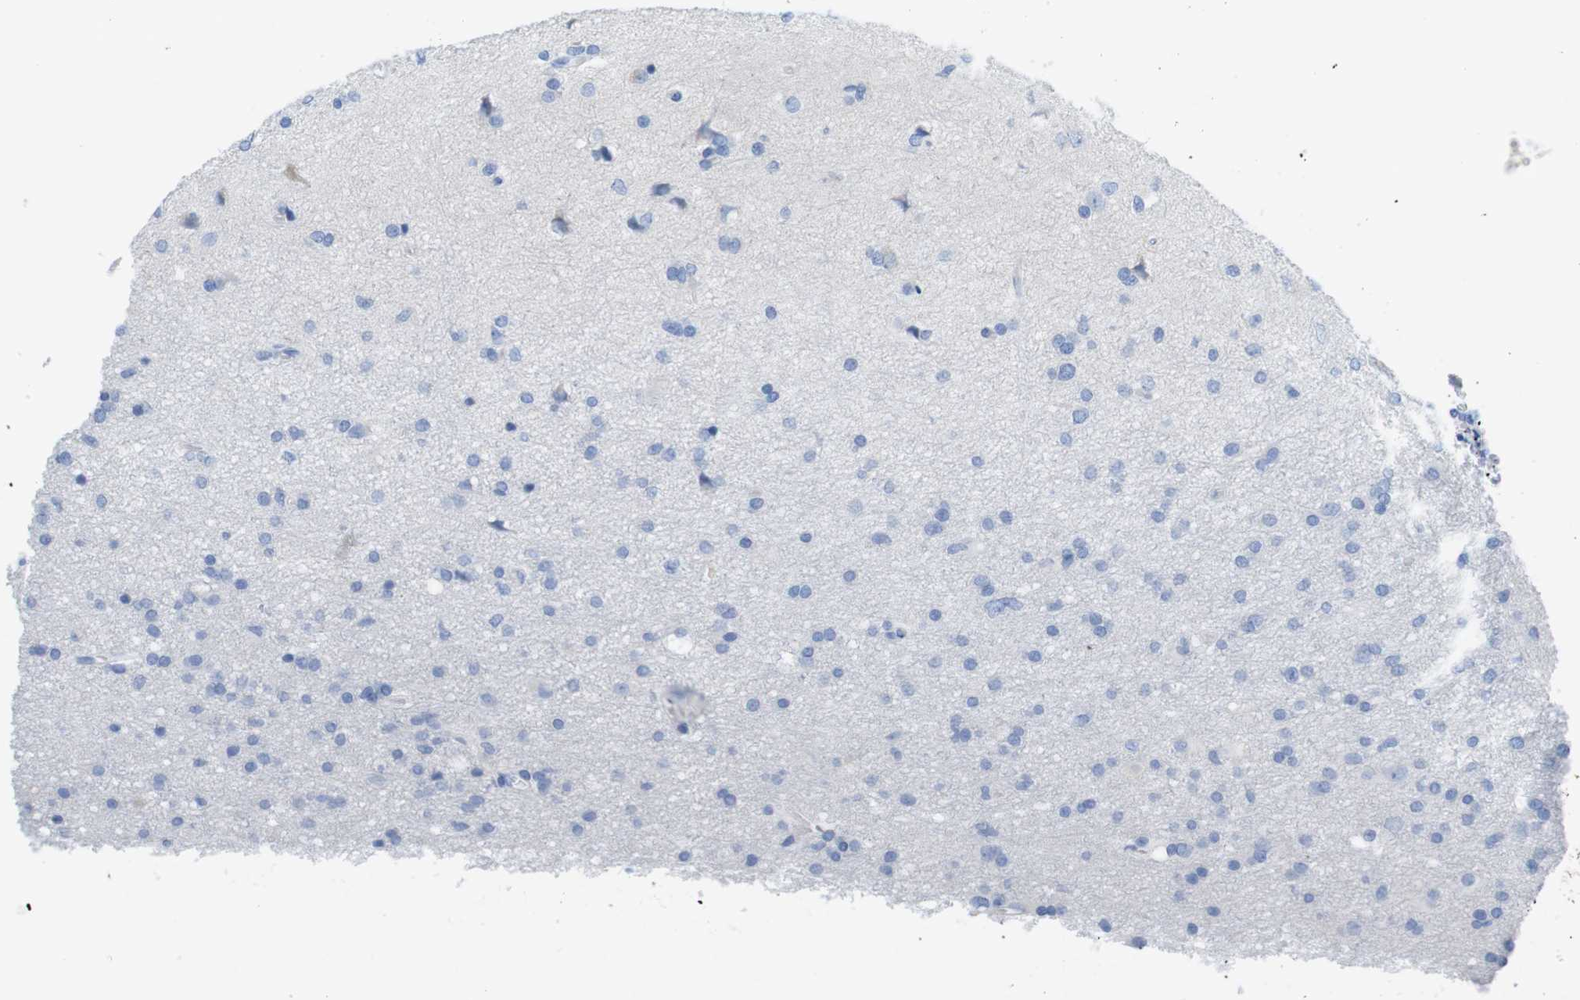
{"staining": {"intensity": "negative", "quantity": "none", "location": "none"}, "tissue": "glioma", "cell_type": "Tumor cells", "image_type": "cancer", "snomed": [{"axis": "morphology", "description": "Glioma, malignant, High grade"}, {"axis": "topography", "description": "Brain"}], "caption": "IHC of glioma reveals no staining in tumor cells.", "gene": "LAG3", "patient": {"sex": "female", "age": 59}}